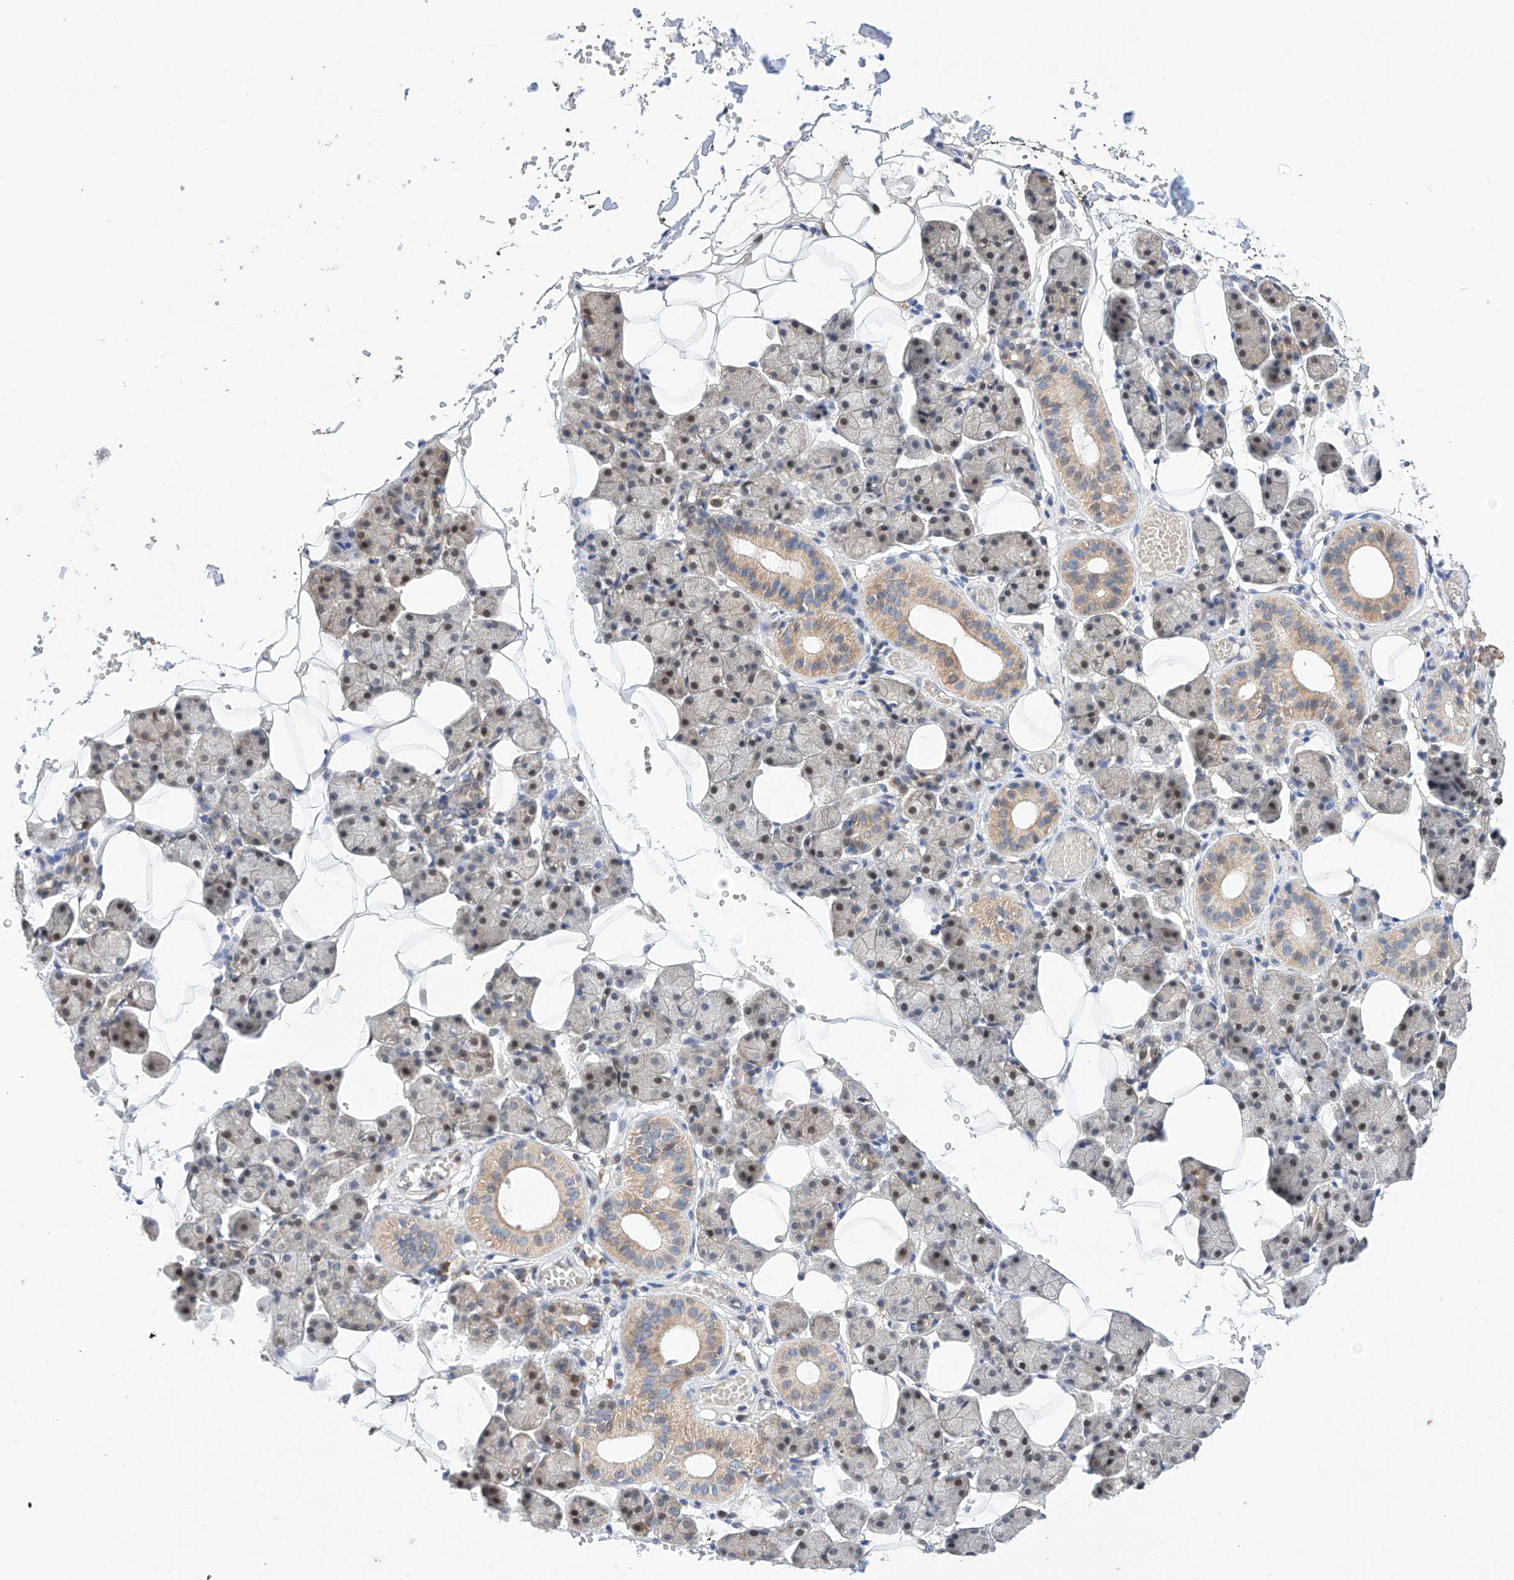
{"staining": {"intensity": "moderate", "quantity": "25%-75%", "location": "cytoplasmic/membranous"}, "tissue": "salivary gland", "cell_type": "Glandular cells", "image_type": "normal", "snomed": [{"axis": "morphology", "description": "Normal tissue, NOS"}, {"axis": "topography", "description": "Salivary gland"}], "caption": "This is an image of IHC staining of benign salivary gland, which shows moderate positivity in the cytoplasmic/membranous of glandular cells.", "gene": "C6orf118", "patient": {"sex": "female", "age": 33}}